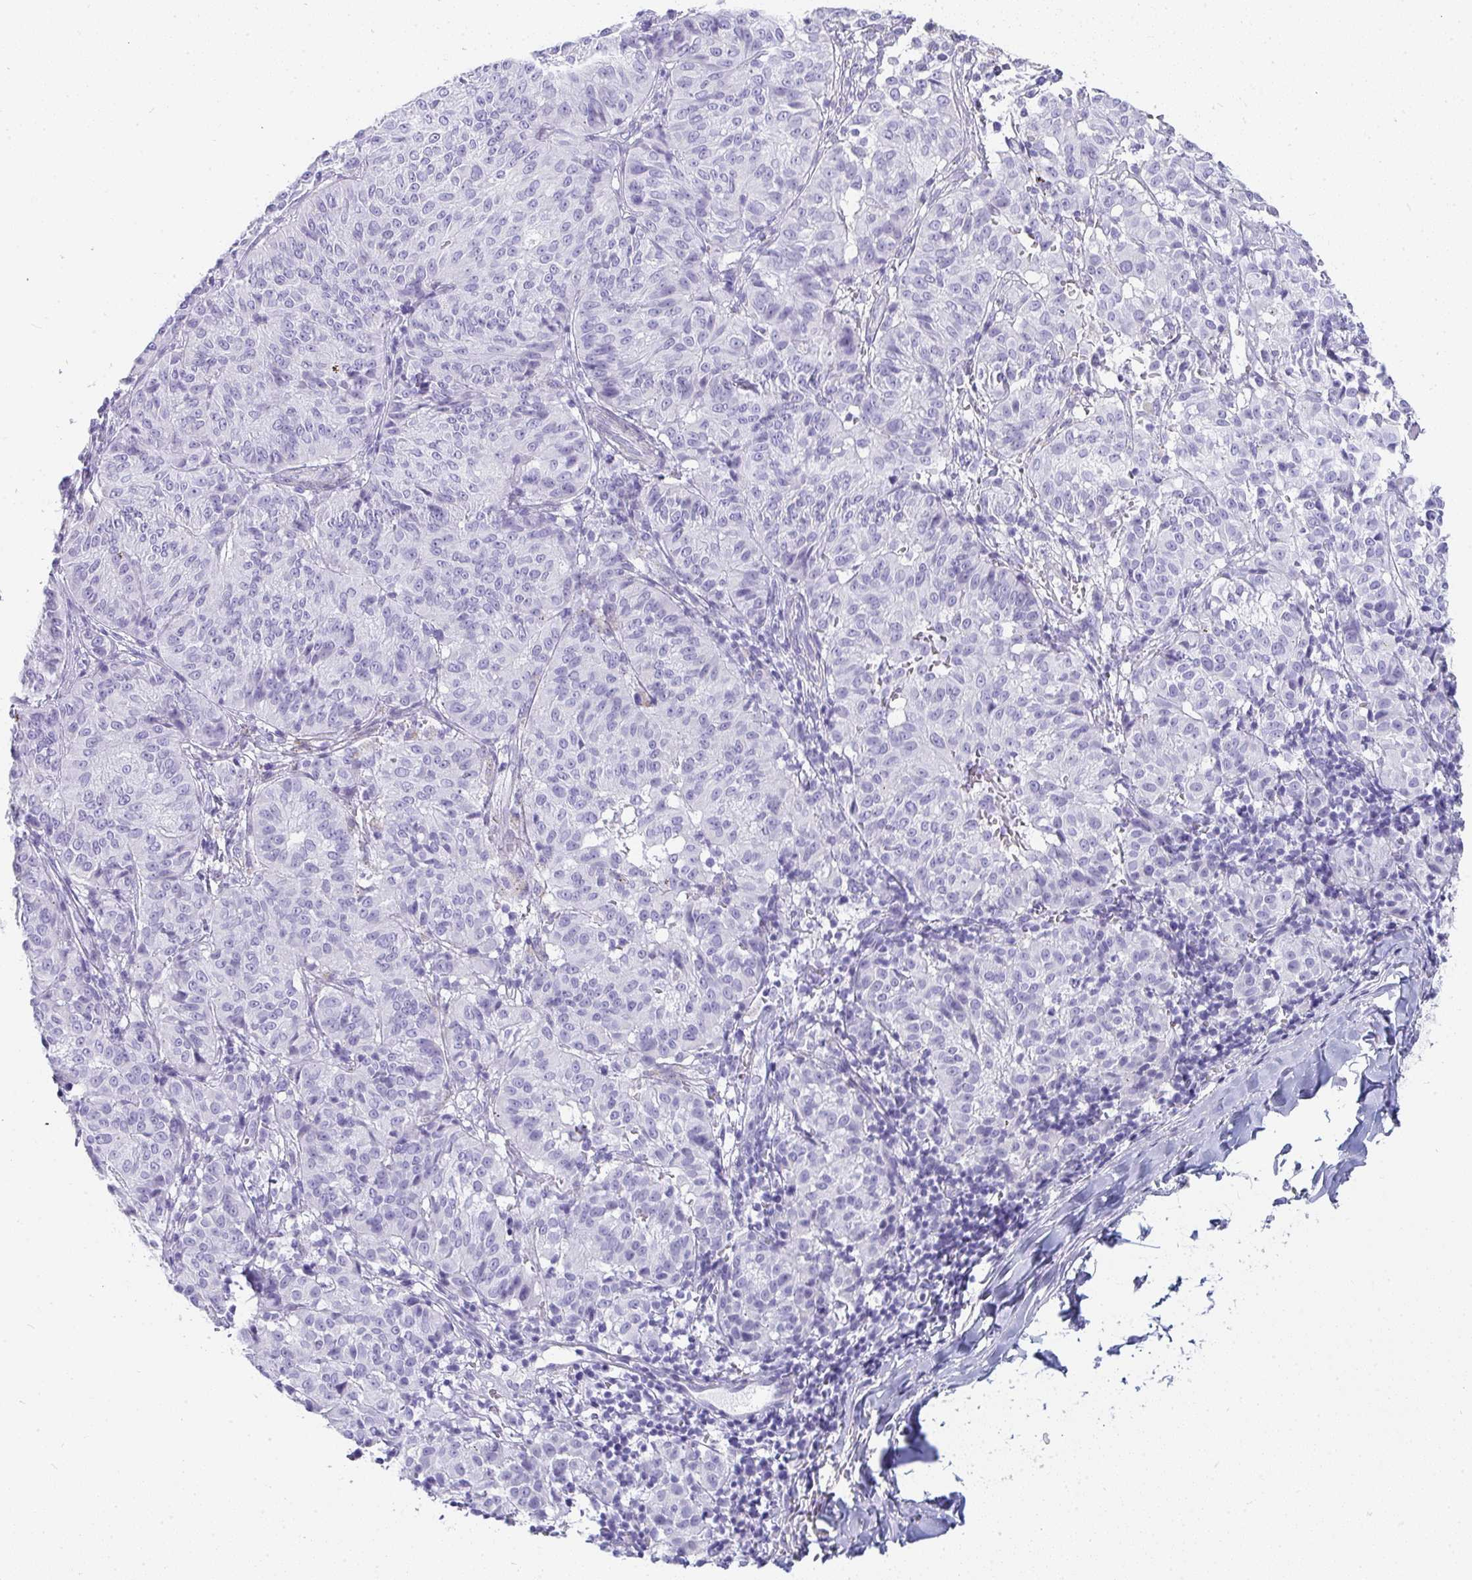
{"staining": {"intensity": "negative", "quantity": "none", "location": "none"}, "tissue": "melanoma", "cell_type": "Tumor cells", "image_type": "cancer", "snomed": [{"axis": "morphology", "description": "Malignant melanoma, NOS"}, {"axis": "topography", "description": "Skin"}], "caption": "DAB (3,3'-diaminobenzidine) immunohistochemical staining of melanoma demonstrates no significant positivity in tumor cells.", "gene": "PRND", "patient": {"sex": "female", "age": 72}}